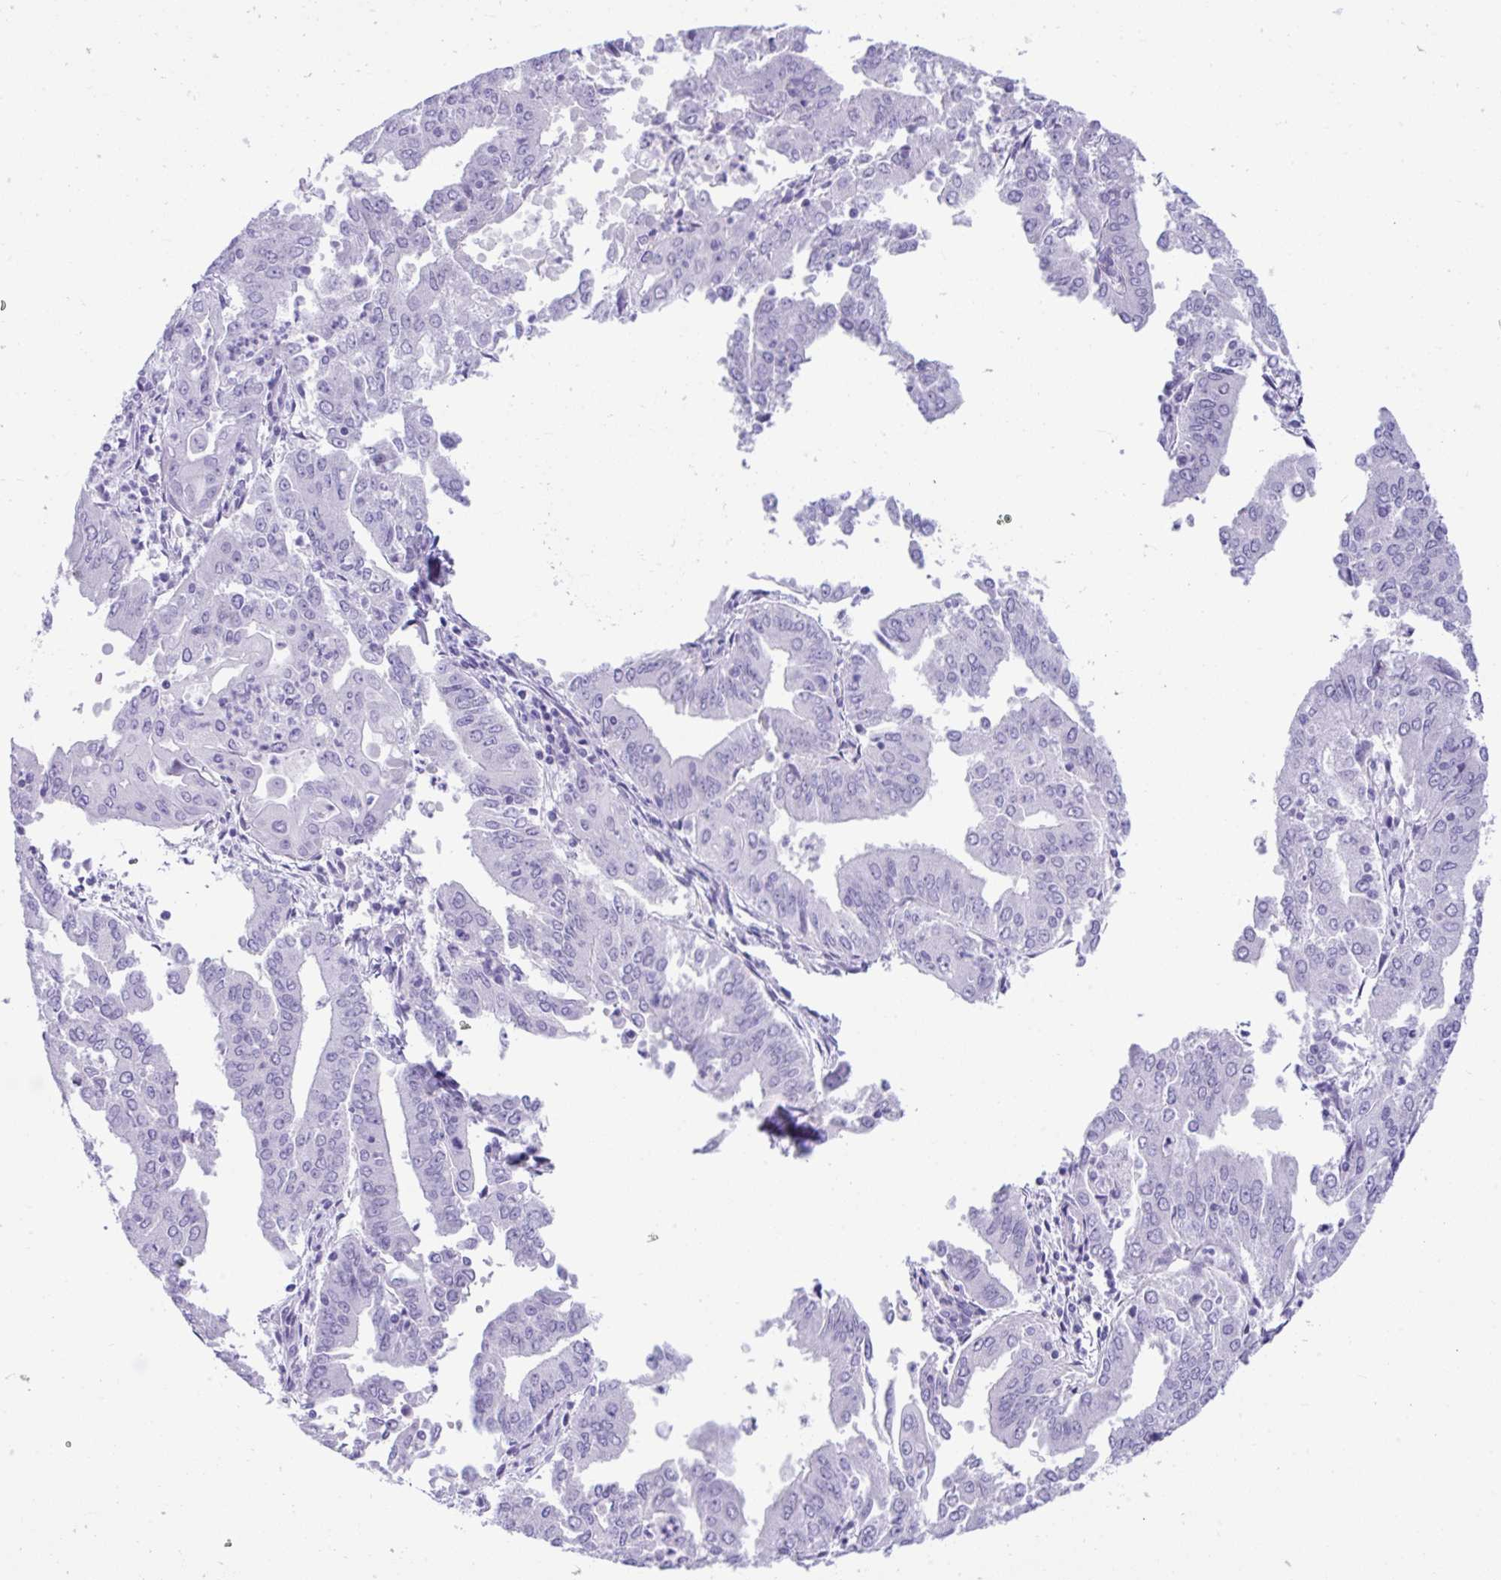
{"staining": {"intensity": "negative", "quantity": "none", "location": "none"}, "tissue": "cervical cancer", "cell_type": "Tumor cells", "image_type": "cancer", "snomed": [{"axis": "morphology", "description": "Adenocarcinoma, NOS"}, {"axis": "topography", "description": "Cervix"}], "caption": "Photomicrograph shows no protein staining in tumor cells of cervical adenocarcinoma tissue. (Stains: DAB (3,3'-diaminobenzidine) IHC with hematoxylin counter stain, Microscopy: brightfield microscopy at high magnification).", "gene": "PSCA", "patient": {"sex": "female", "age": 56}}